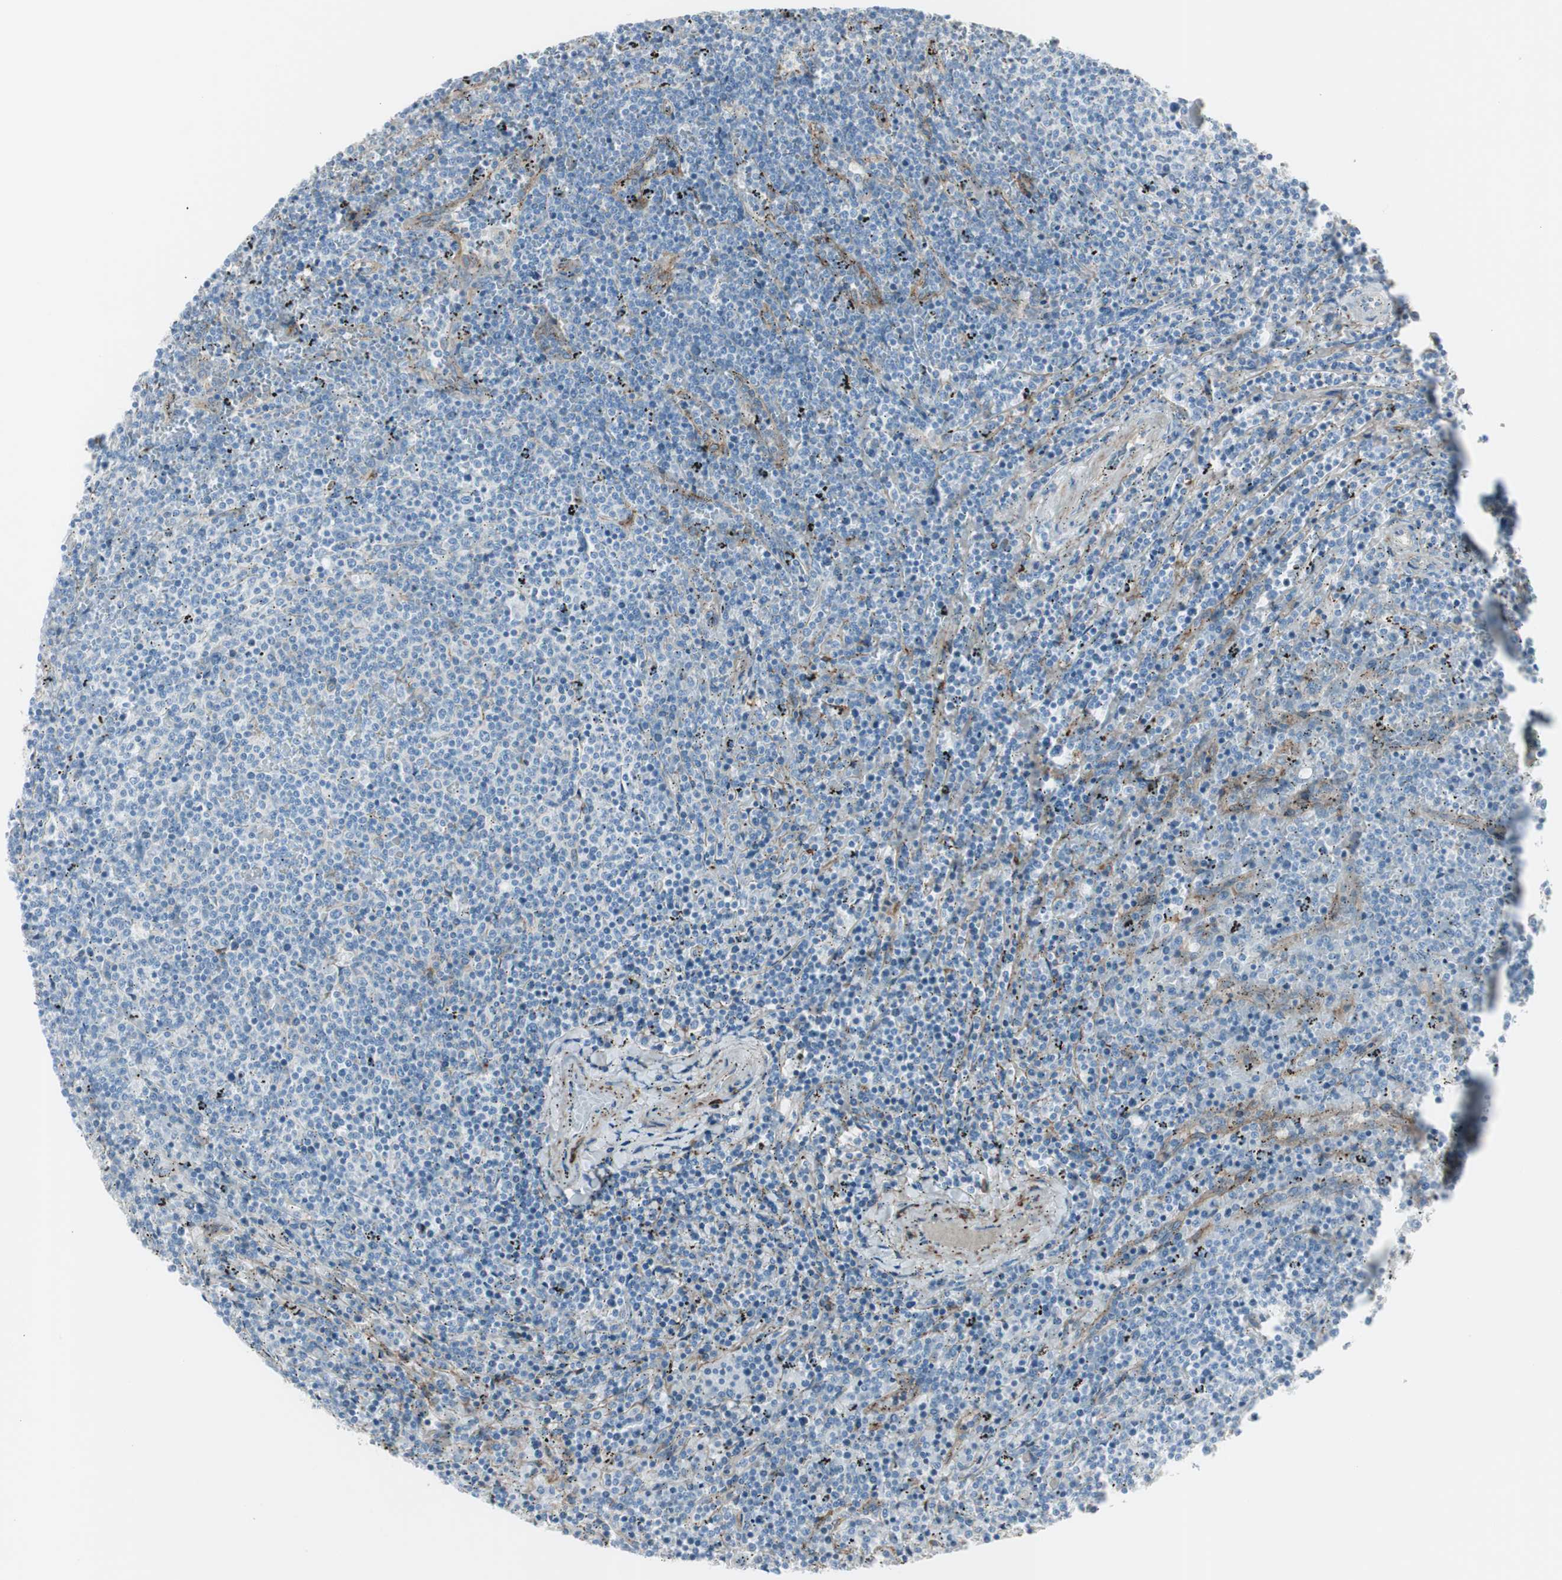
{"staining": {"intensity": "negative", "quantity": "none", "location": "none"}, "tissue": "lymphoma", "cell_type": "Tumor cells", "image_type": "cancer", "snomed": [{"axis": "morphology", "description": "Malignant lymphoma, non-Hodgkin's type, Low grade"}, {"axis": "topography", "description": "Spleen"}], "caption": "Tumor cells are negative for brown protein staining in malignant lymphoma, non-Hodgkin's type (low-grade).", "gene": "CACNA2D1", "patient": {"sex": "female", "age": 50}}